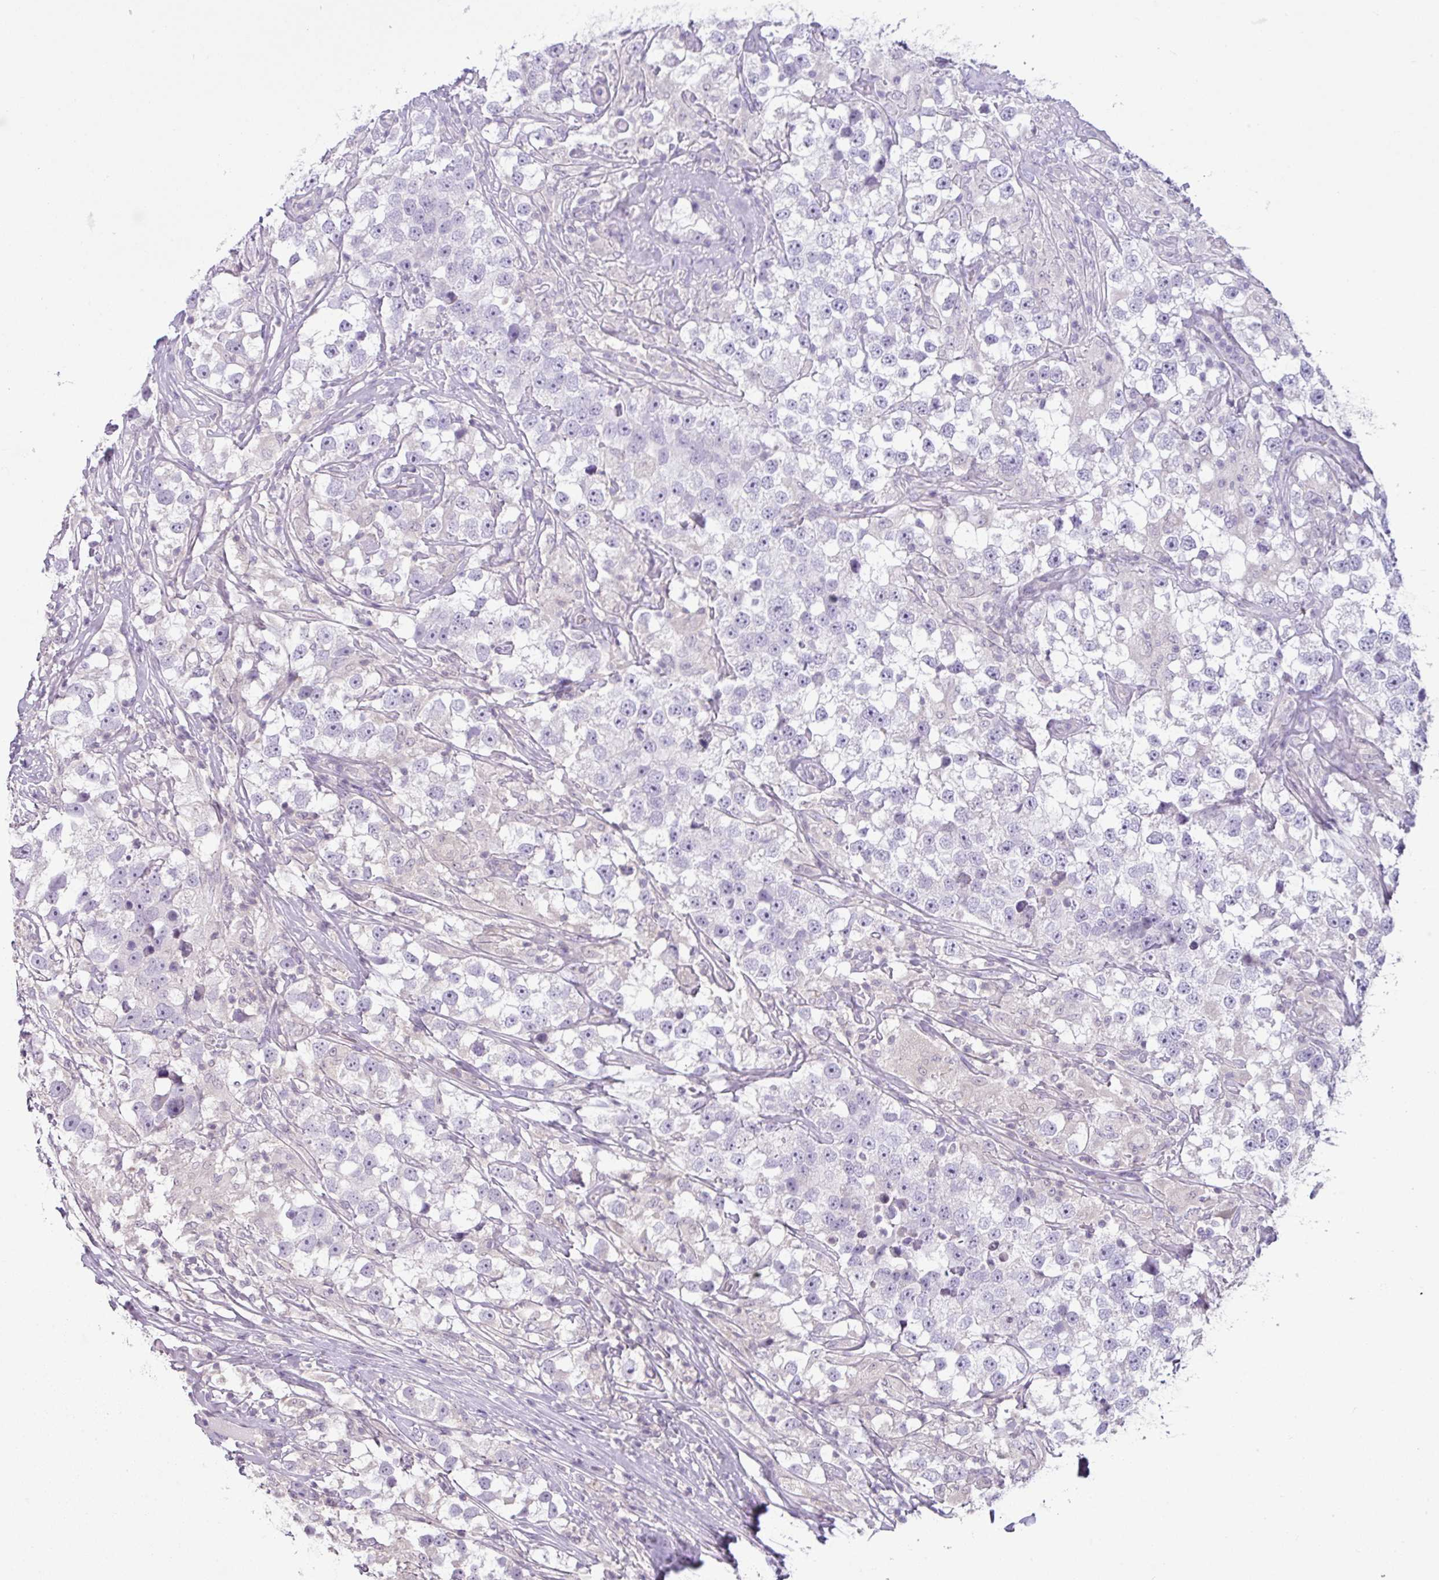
{"staining": {"intensity": "negative", "quantity": "none", "location": "none"}, "tissue": "testis cancer", "cell_type": "Tumor cells", "image_type": "cancer", "snomed": [{"axis": "morphology", "description": "Seminoma, NOS"}, {"axis": "topography", "description": "Testis"}], "caption": "Micrograph shows no significant protein expression in tumor cells of testis cancer.", "gene": "STAT5A", "patient": {"sex": "male", "age": 46}}